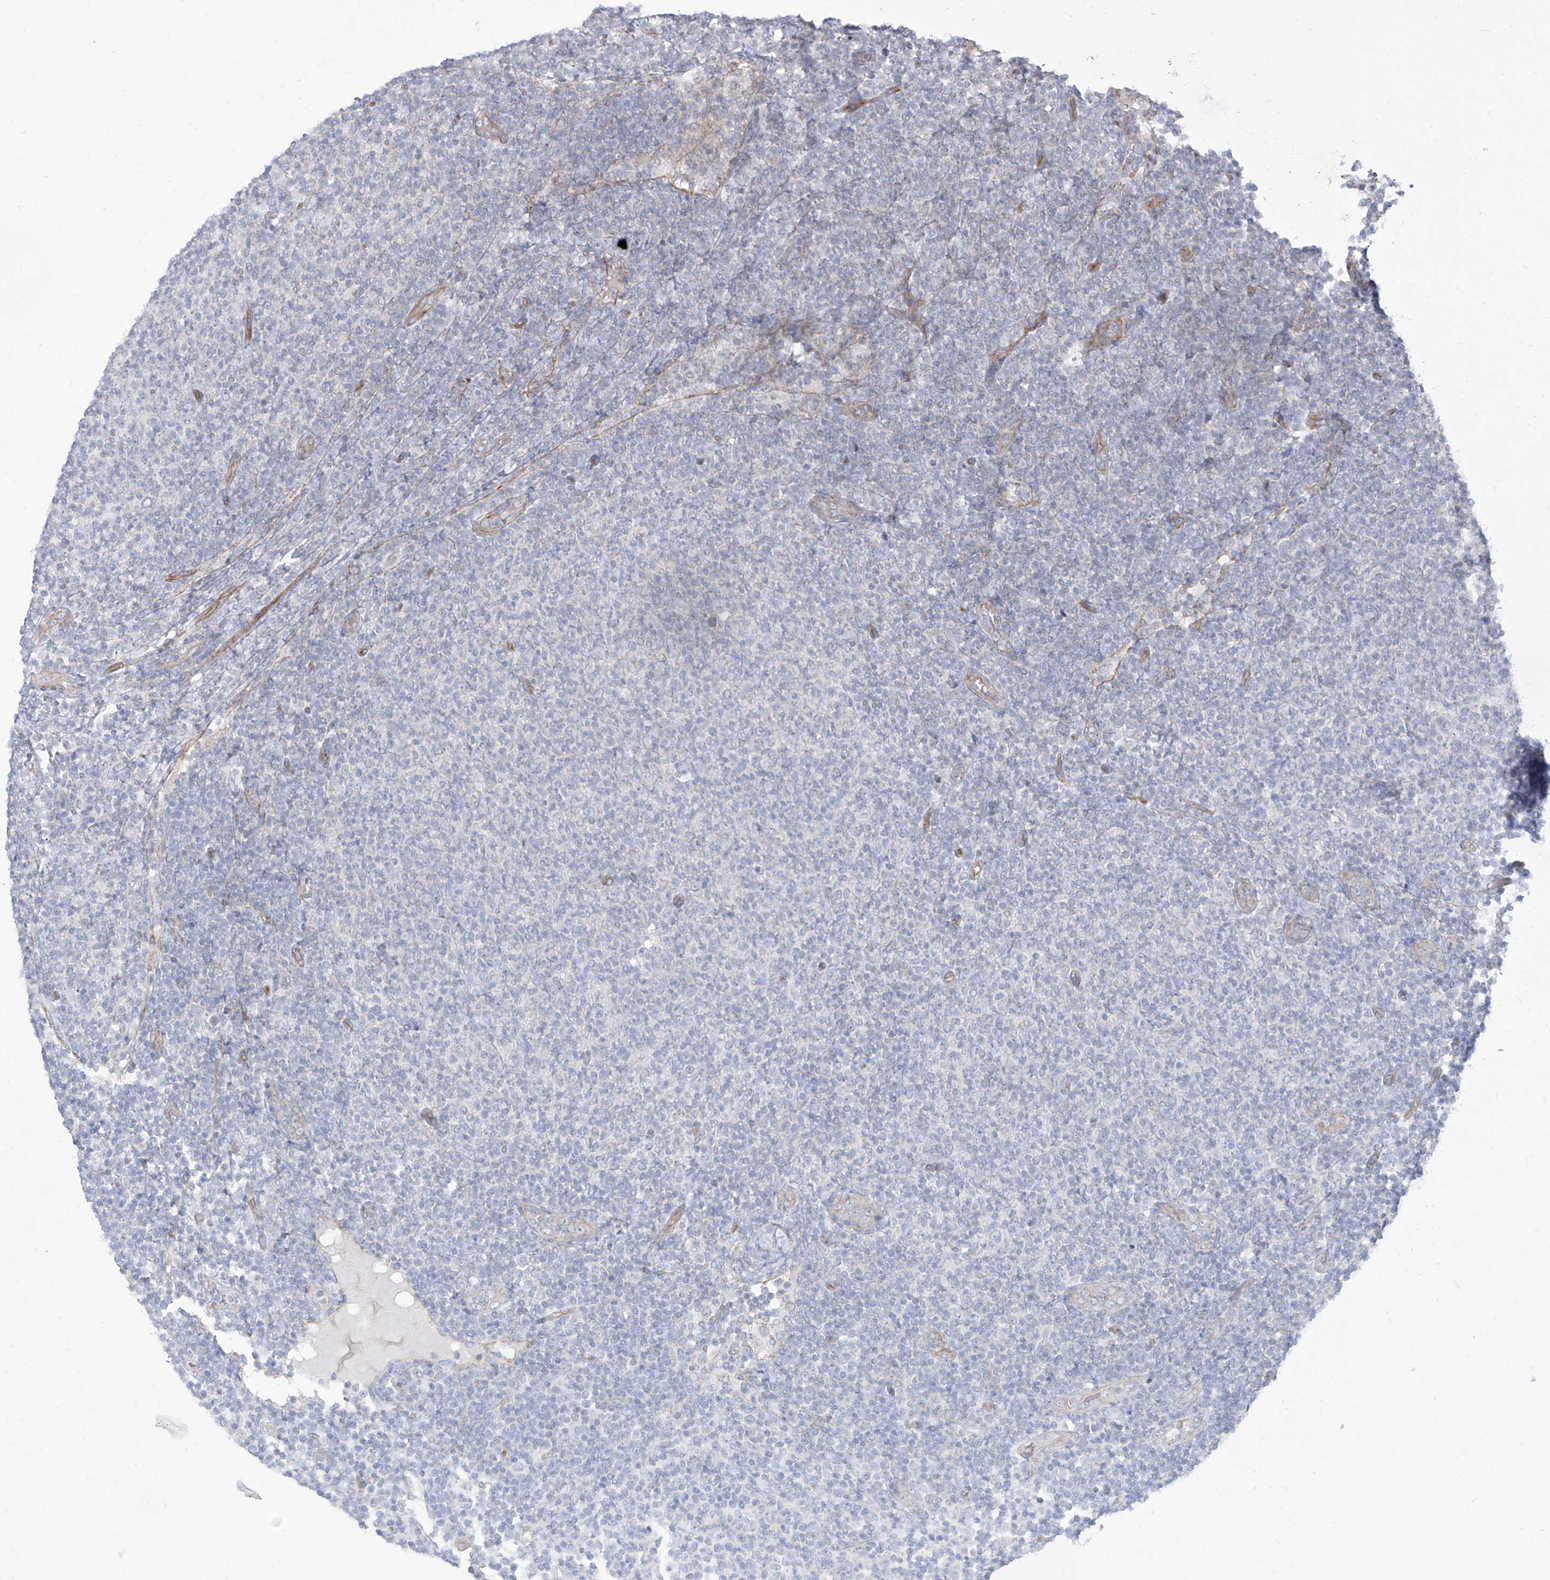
{"staining": {"intensity": "negative", "quantity": "none", "location": "none"}, "tissue": "lymphoma", "cell_type": "Tumor cells", "image_type": "cancer", "snomed": [{"axis": "morphology", "description": "Malignant lymphoma, non-Hodgkin's type, Low grade"}, {"axis": "topography", "description": "Lymph node"}], "caption": "Immunohistochemical staining of low-grade malignant lymphoma, non-Hodgkin's type reveals no significant positivity in tumor cells.", "gene": "EPHX4", "patient": {"sex": "male", "age": 66}}